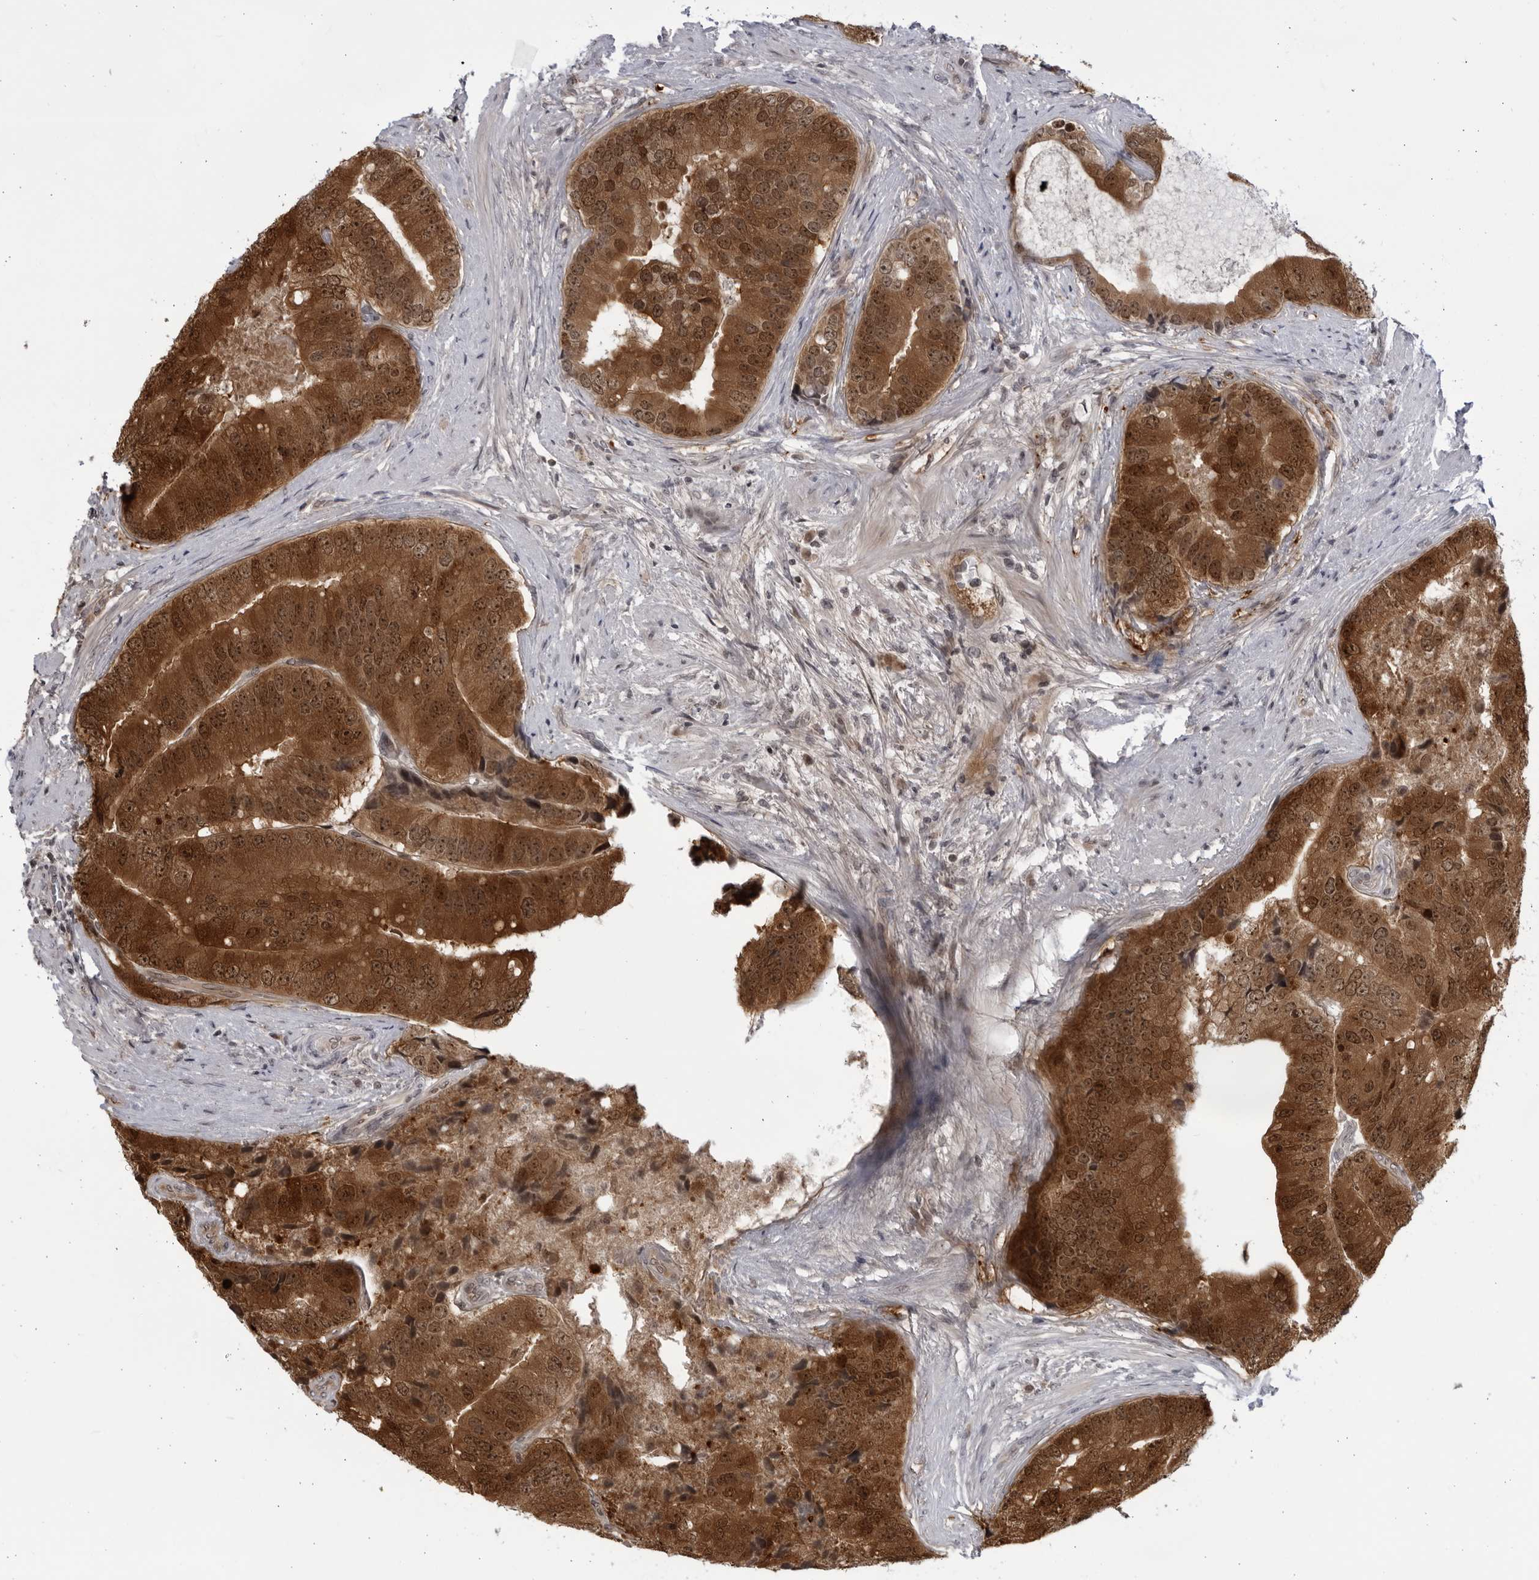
{"staining": {"intensity": "strong", "quantity": ">75%", "location": "cytoplasmic/membranous,nuclear"}, "tissue": "prostate cancer", "cell_type": "Tumor cells", "image_type": "cancer", "snomed": [{"axis": "morphology", "description": "Adenocarcinoma, High grade"}, {"axis": "topography", "description": "Prostate"}], "caption": "IHC histopathology image of neoplastic tissue: human adenocarcinoma (high-grade) (prostate) stained using IHC demonstrates high levels of strong protein expression localized specifically in the cytoplasmic/membranous and nuclear of tumor cells, appearing as a cytoplasmic/membranous and nuclear brown color.", "gene": "ITGB3BP", "patient": {"sex": "male", "age": 70}}